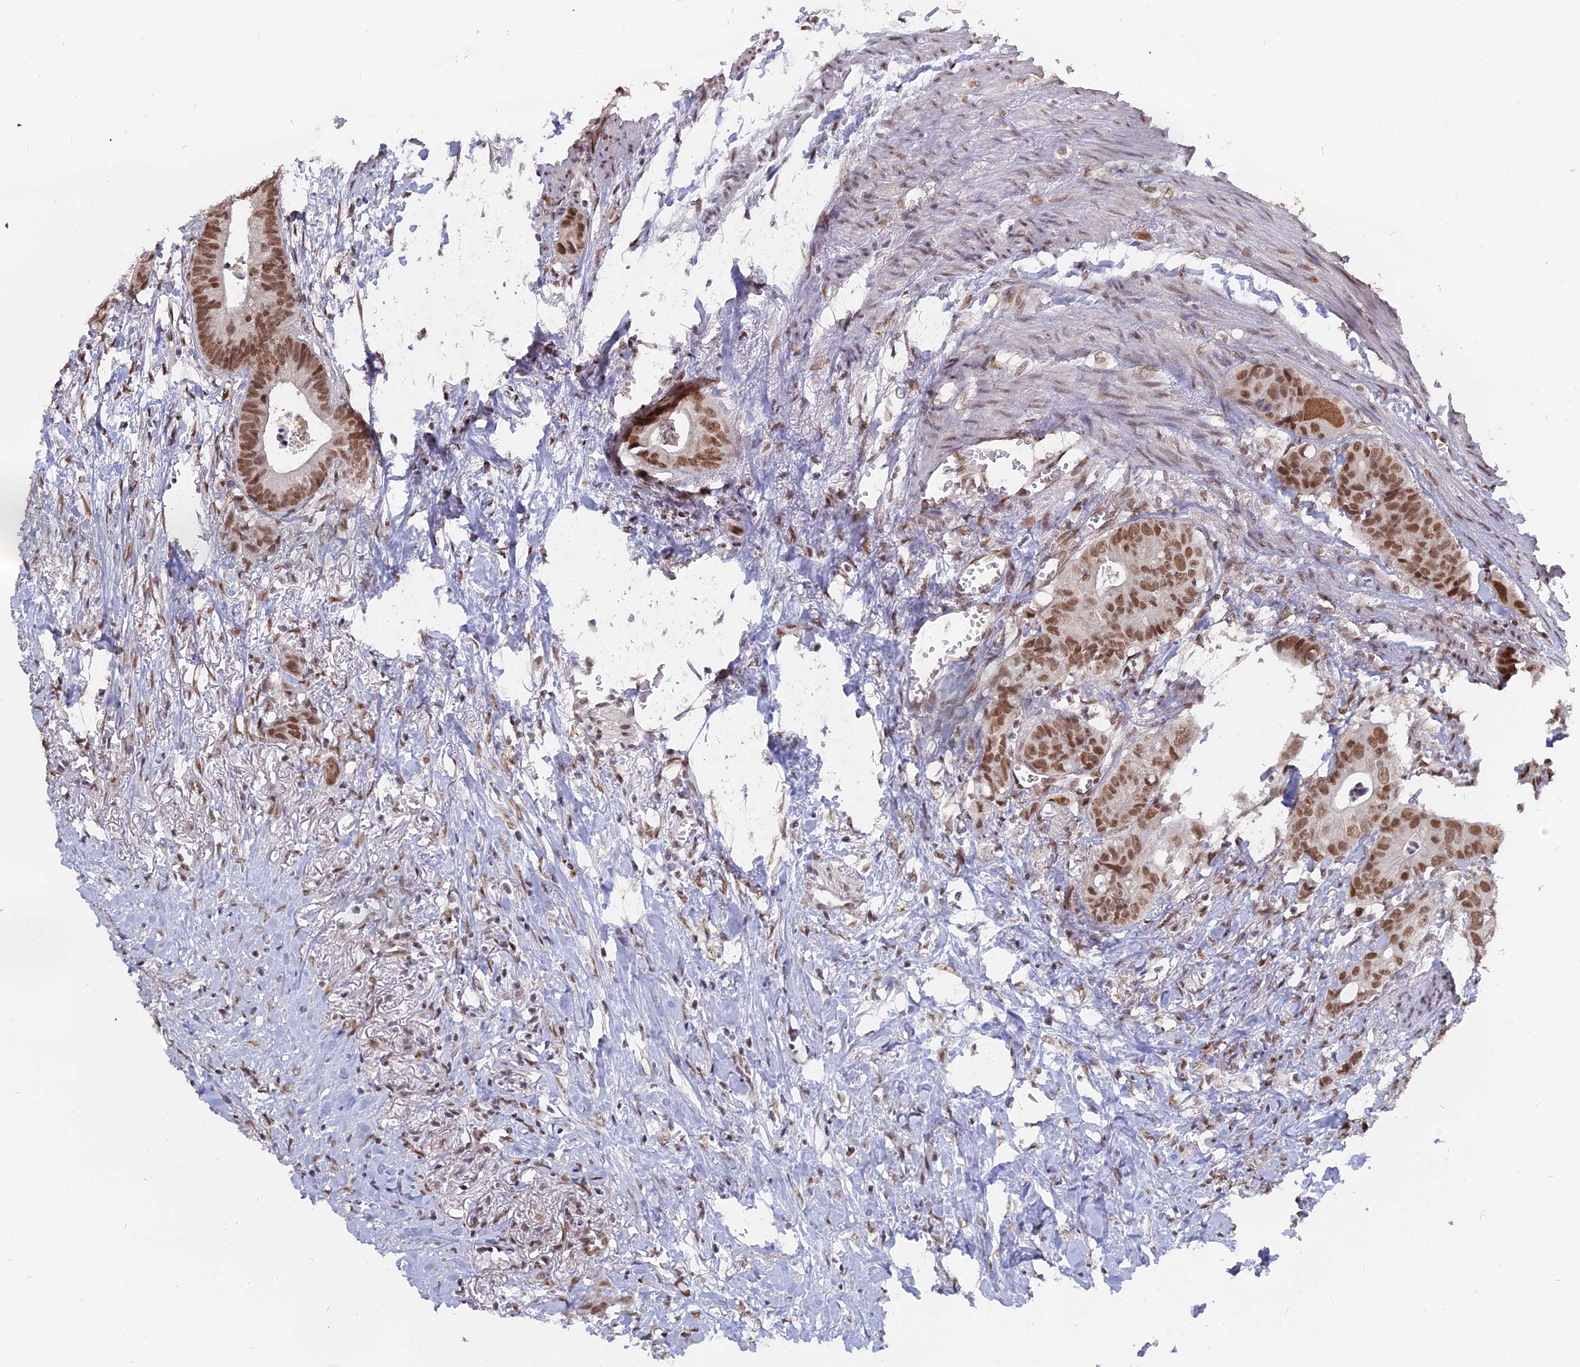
{"staining": {"intensity": "moderate", "quantity": ">75%", "location": "nuclear"}, "tissue": "colorectal cancer", "cell_type": "Tumor cells", "image_type": "cancer", "snomed": [{"axis": "morphology", "description": "Adenocarcinoma, NOS"}, {"axis": "topography", "description": "Colon"}], "caption": "Immunohistochemical staining of human adenocarcinoma (colorectal) shows moderate nuclear protein positivity in approximately >75% of tumor cells.", "gene": "NR1H3", "patient": {"sex": "female", "age": 57}}